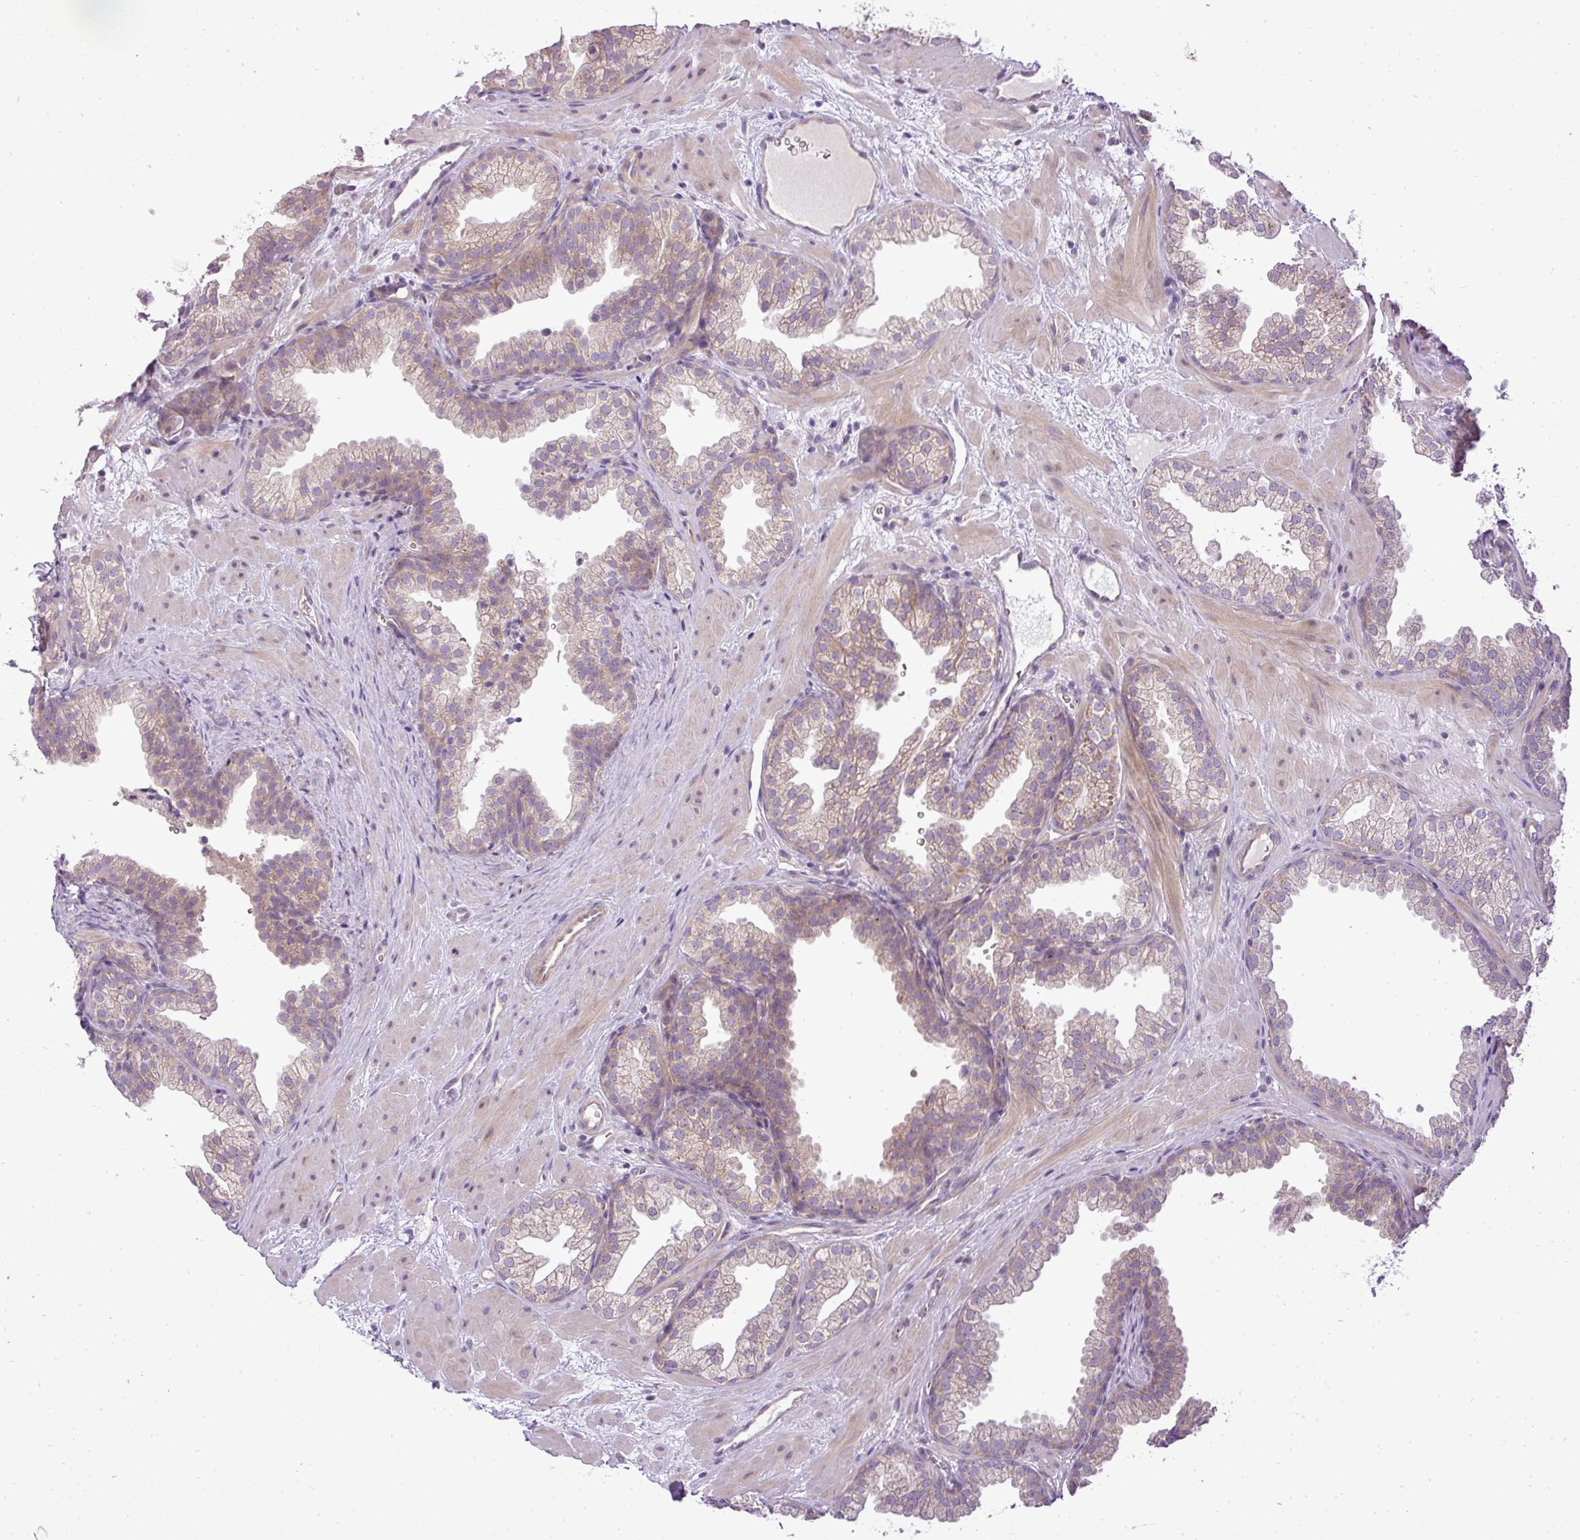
{"staining": {"intensity": "weak", "quantity": "25%-75%", "location": "cytoplasmic/membranous"}, "tissue": "prostate", "cell_type": "Glandular cells", "image_type": "normal", "snomed": [{"axis": "morphology", "description": "Normal tissue, NOS"}, {"axis": "topography", "description": "Prostate"}], "caption": "Immunohistochemistry photomicrograph of unremarkable prostate stained for a protein (brown), which exhibits low levels of weak cytoplasmic/membranous positivity in approximately 25%-75% of glandular cells.", "gene": "ZDHHC1", "patient": {"sex": "male", "age": 37}}